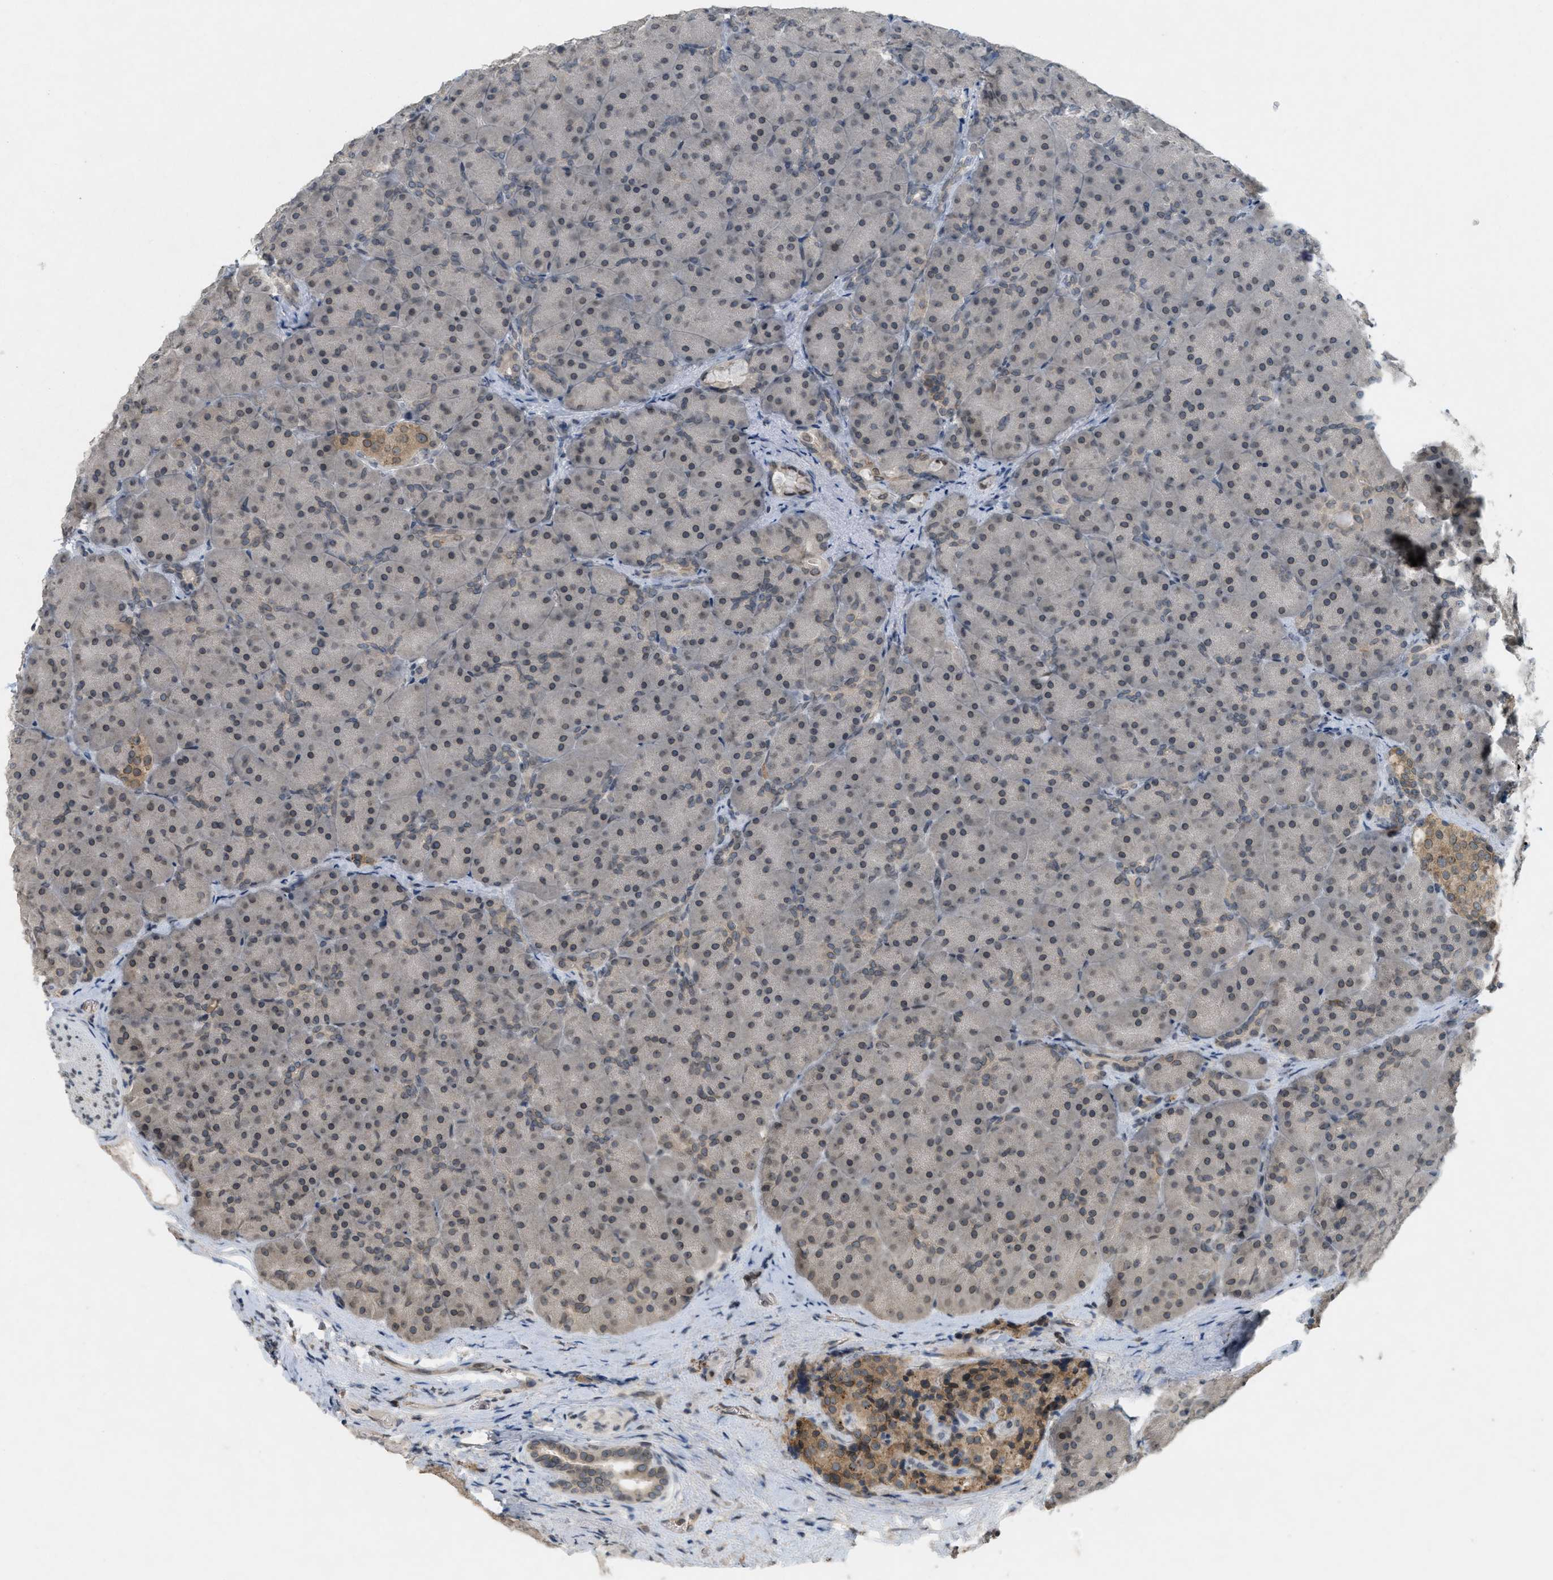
{"staining": {"intensity": "weak", "quantity": "25%-75%", "location": "cytoplasmic/membranous,nuclear"}, "tissue": "pancreas", "cell_type": "Exocrine glandular cells", "image_type": "normal", "snomed": [{"axis": "morphology", "description": "Normal tissue, NOS"}, {"axis": "topography", "description": "Pancreas"}], "caption": "High-magnification brightfield microscopy of benign pancreas stained with DAB (brown) and counterstained with hematoxylin (blue). exocrine glandular cells exhibit weak cytoplasmic/membranous,nuclear expression is present in about25%-75% of cells.", "gene": "ABHD6", "patient": {"sex": "male", "age": 66}}